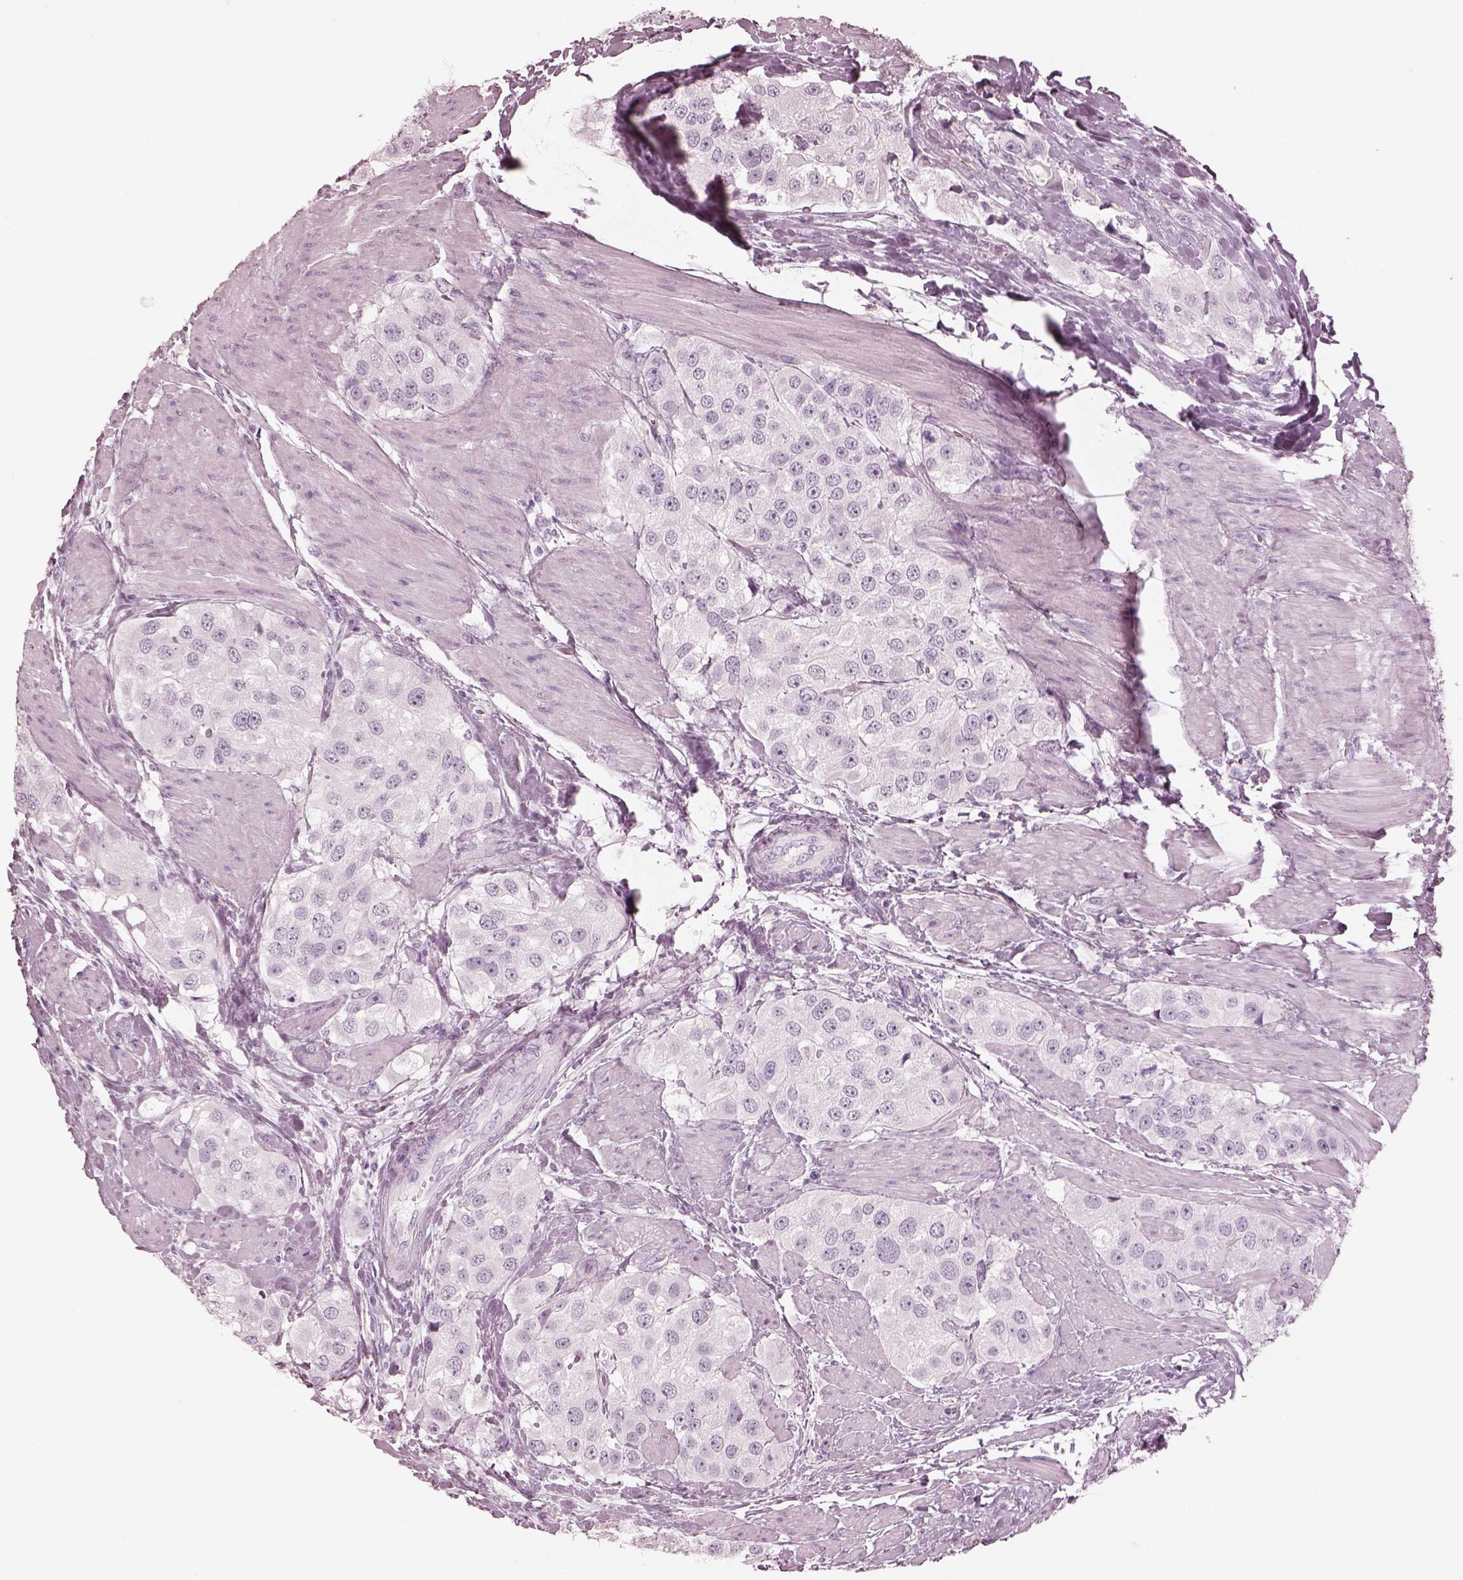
{"staining": {"intensity": "negative", "quantity": "none", "location": "none"}, "tissue": "urothelial cancer", "cell_type": "Tumor cells", "image_type": "cancer", "snomed": [{"axis": "morphology", "description": "Urothelial carcinoma, High grade"}, {"axis": "topography", "description": "Urinary bladder"}], "caption": "Immunohistochemical staining of human high-grade urothelial carcinoma exhibits no significant expression in tumor cells.", "gene": "OPN4", "patient": {"sex": "female", "age": 64}}